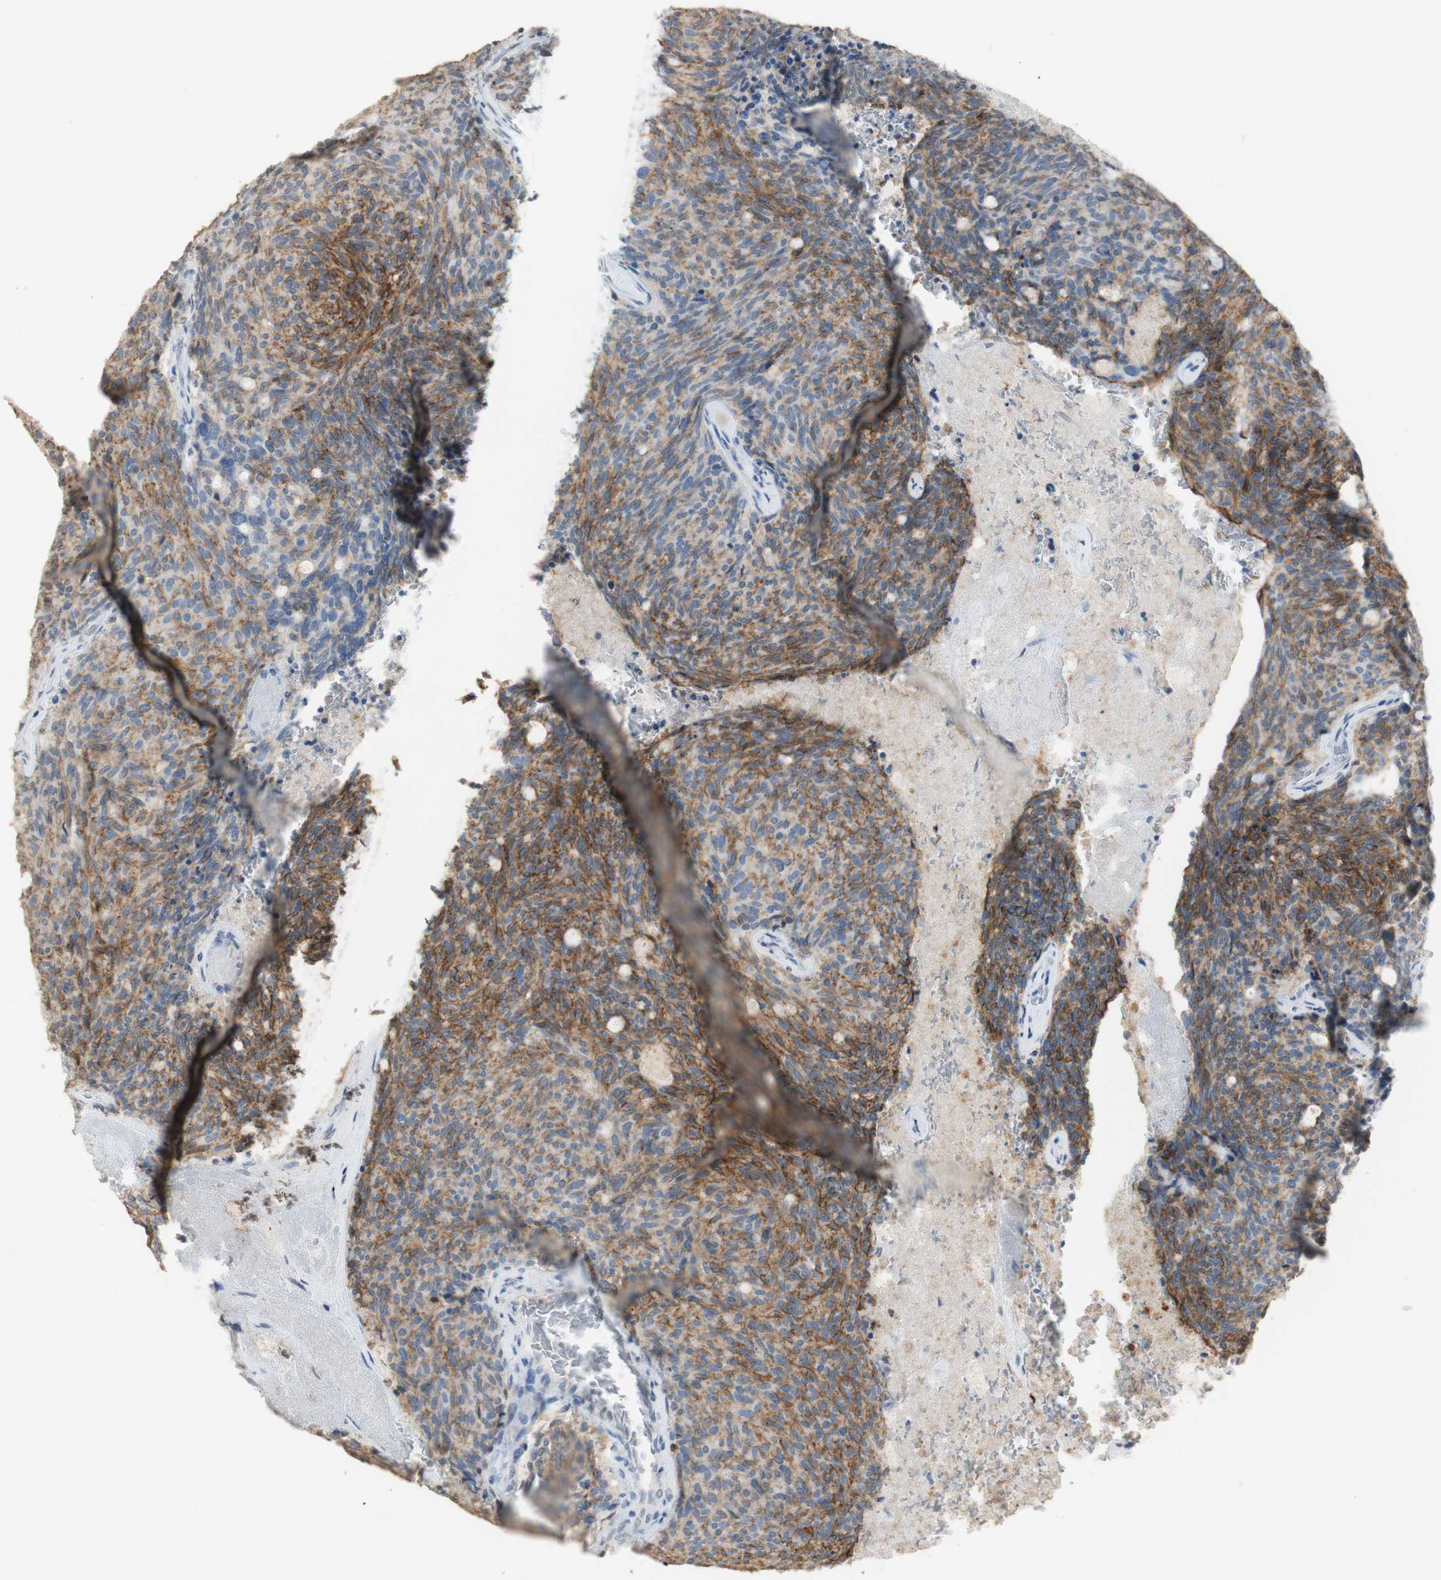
{"staining": {"intensity": "moderate", "quantity": "25%-75%", "location": "cytoplasmic/membranous"}, "tissue": "carcinoid", "cell_type": "Tumor cells", "image_type": "cancer", "snomed": [{"axis": "morphology", "description": "Carcinoid, malignant, NOS"}, {"axis": "topography", "description": "Pancreas"}], "caption": "Moderate cytoplasmic/membranous staining is identified in approximately 25%-75% of tumor cells in carcinoid.", "gene": "L1CAM", "patient": {"sex": "female", "age": 54}}